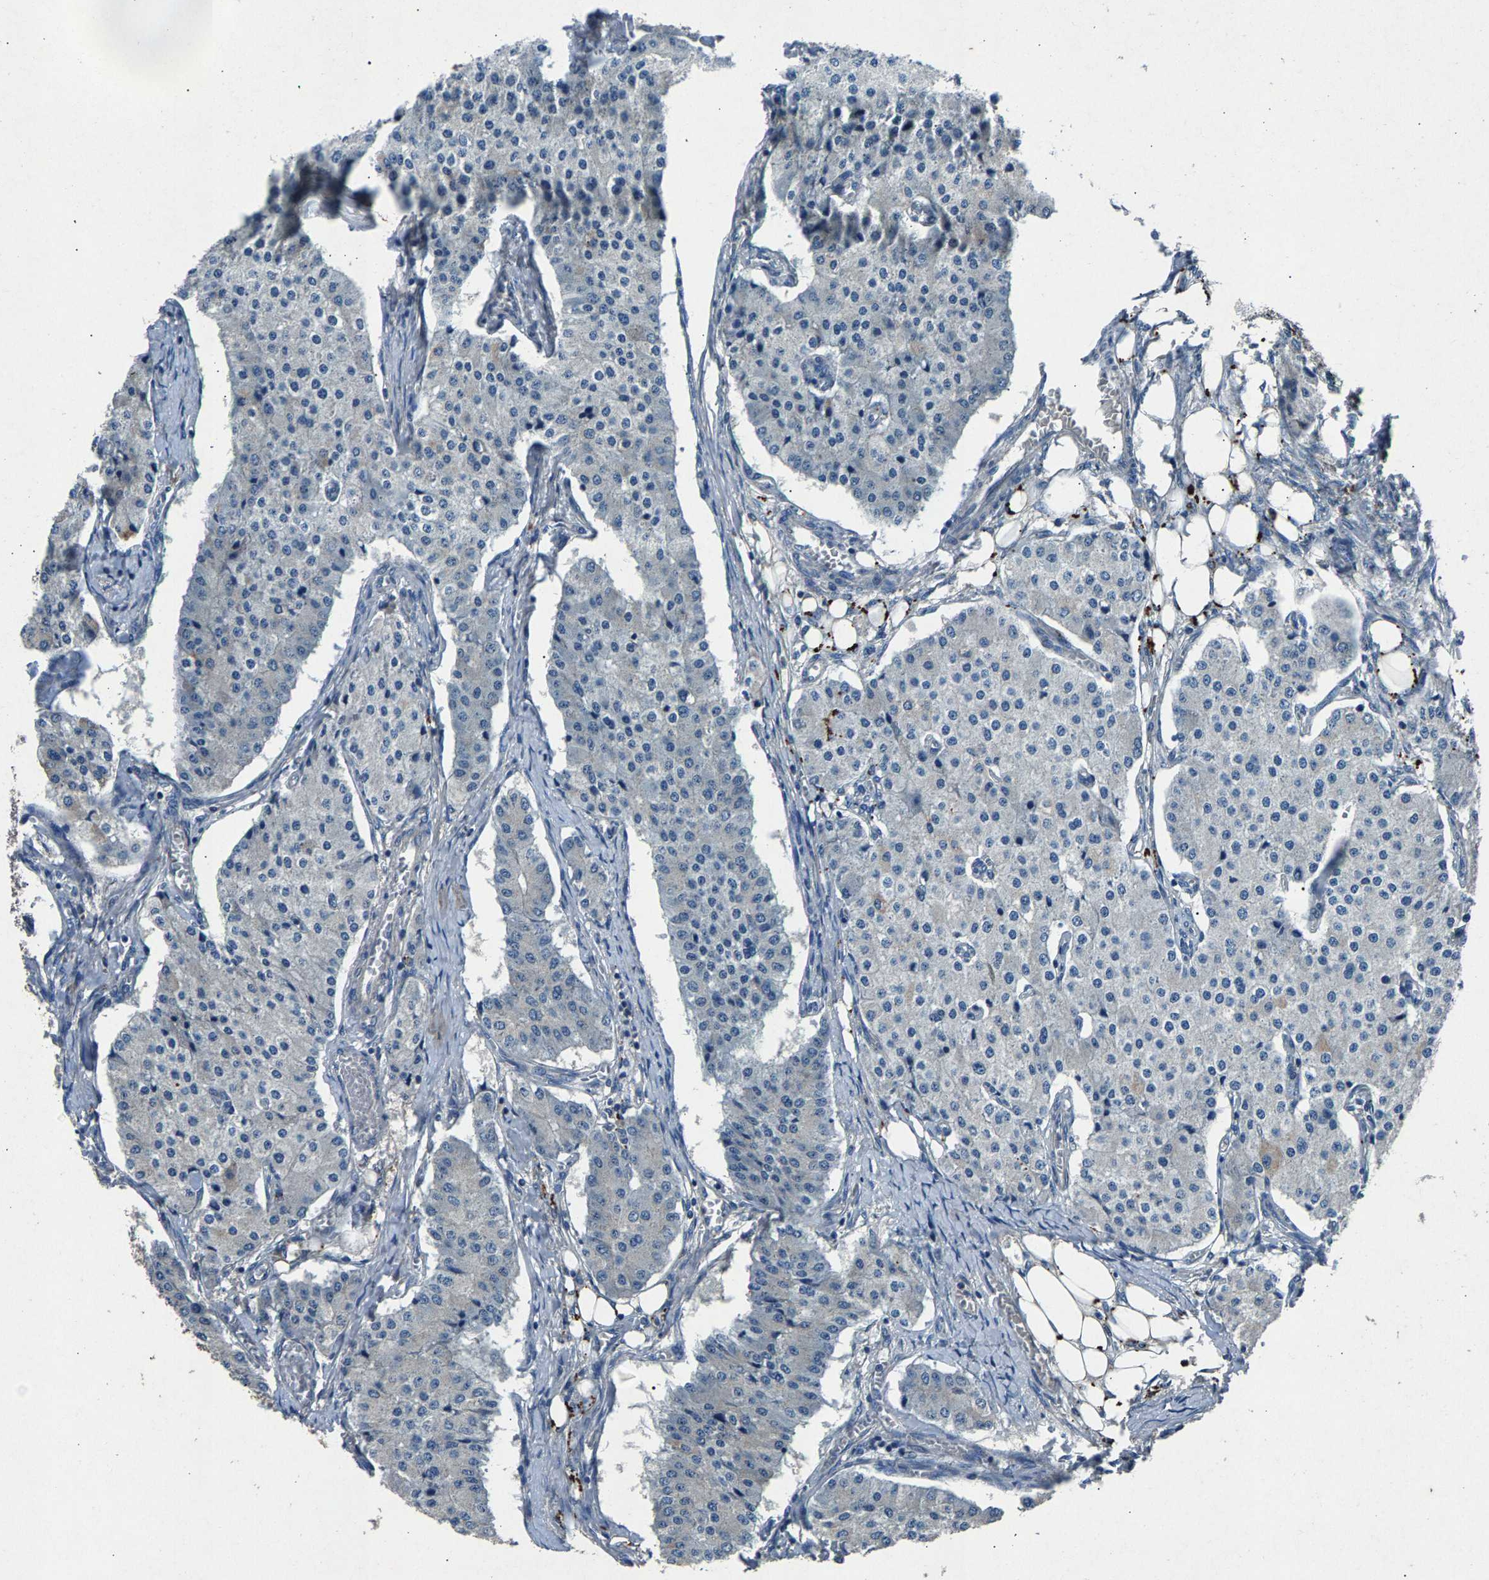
{"staining": {"intensity": "negative", "quantity": "none", "location": "none"}, "tissue": "carcinoid", "cell_type": "Tumor cells", "image_type": "cancer", "snomed": [{"axis": "morphology", "description": "Carcinoid, malignant, NOS"}, {"axis": "topography", "description": "Colon"}], "caption": "Immunohistochemical staining of carcinoid shows no significant positivity in tumor cells.", "gene": "PRXL2C", "patient": {"sex": "female", "age": 52}}